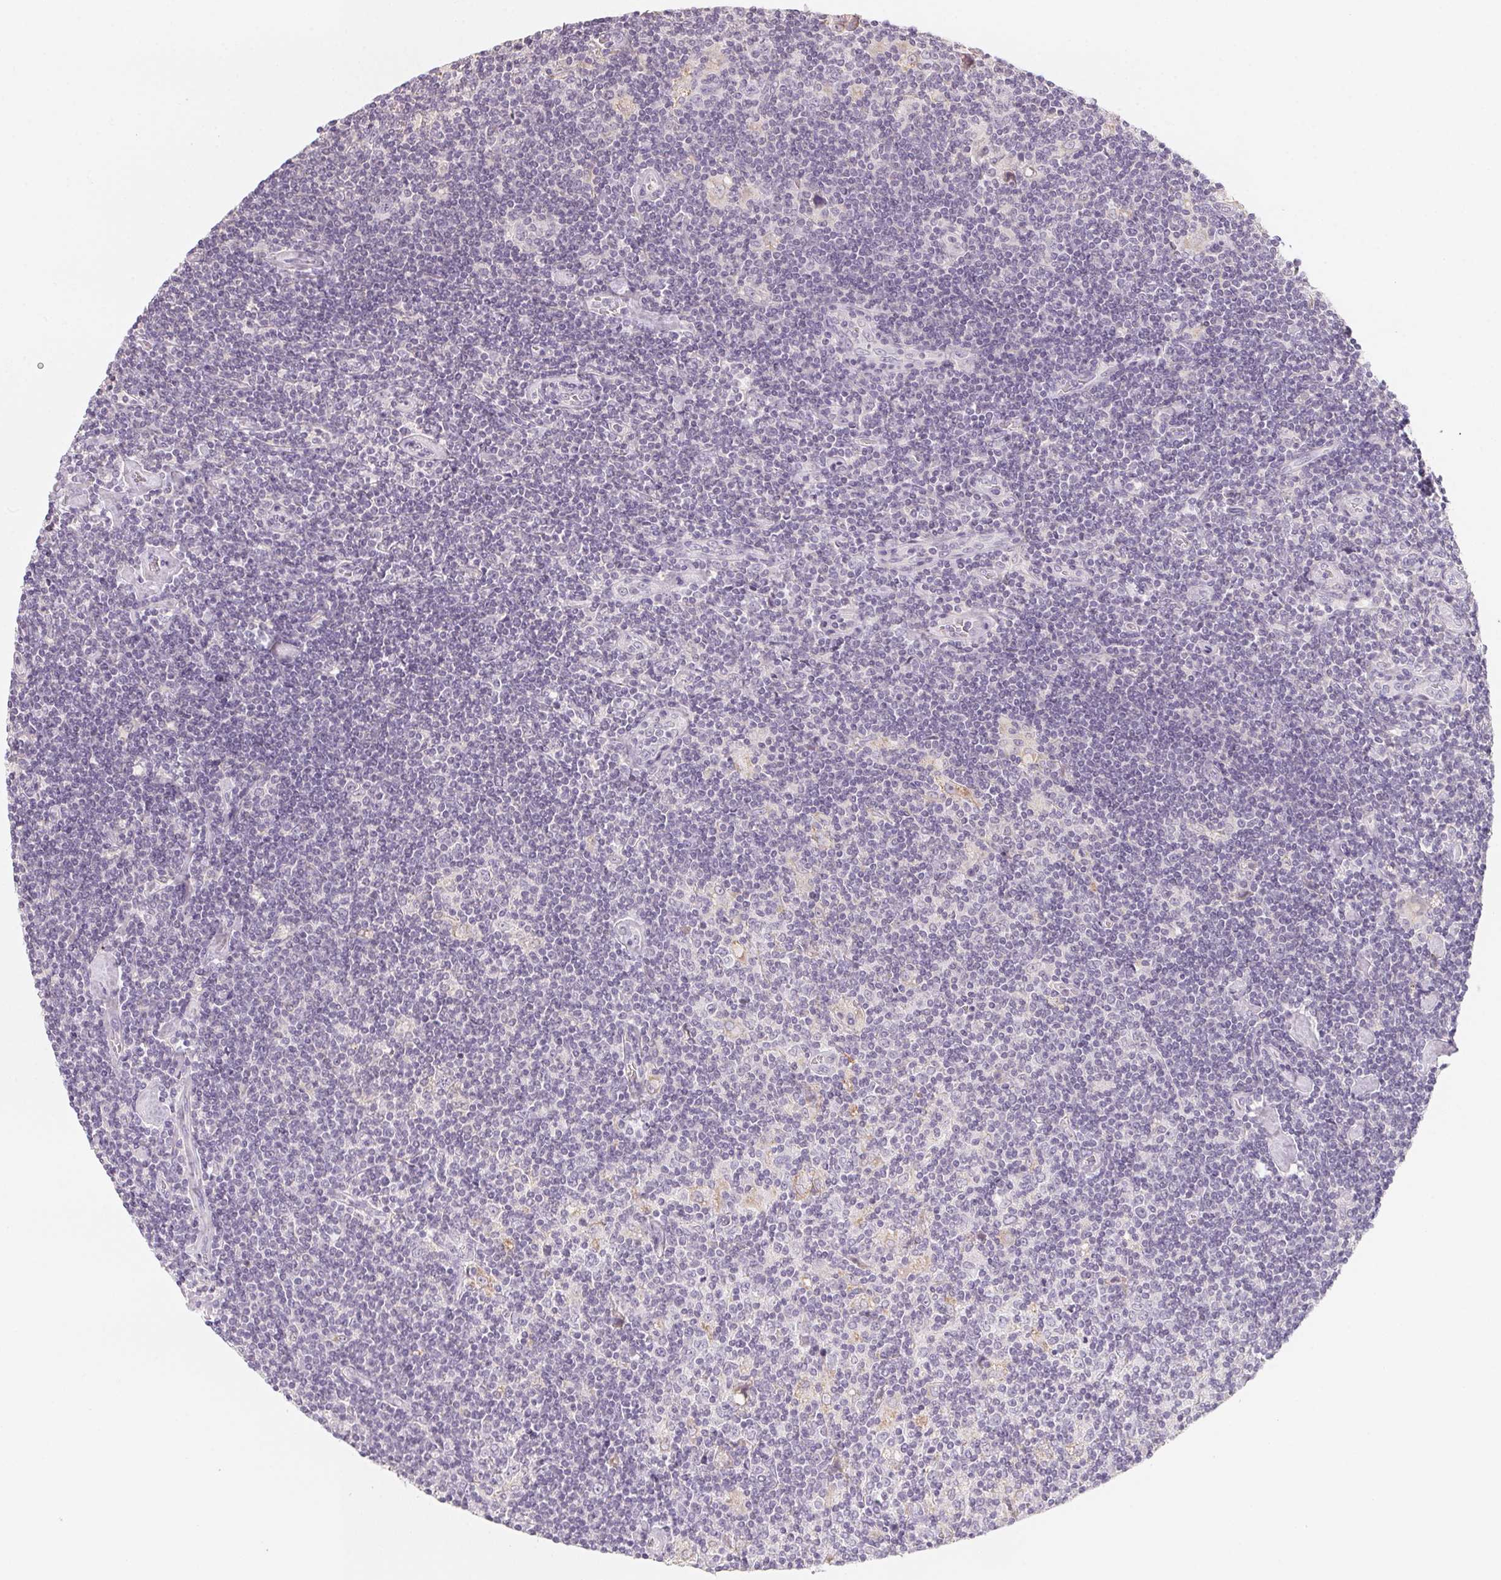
{"staining": {"intensity": "negative", "quantity": "none", "location": "none"}, "tissue": "lymphoma", "cell_type": "Tumor cells", "image_type": "cancer", "snomed": [{"axis": "morphology", "description": "Hodgkin's disease, NOS"}, {"axis": "topography", "description": "Lymph node"}], "caption": "Tumor cells are negative for brown protein staining in Hodgkin's disease.", "gene": "CFAP276", "patient": {"sex": "male", "age": 40}}